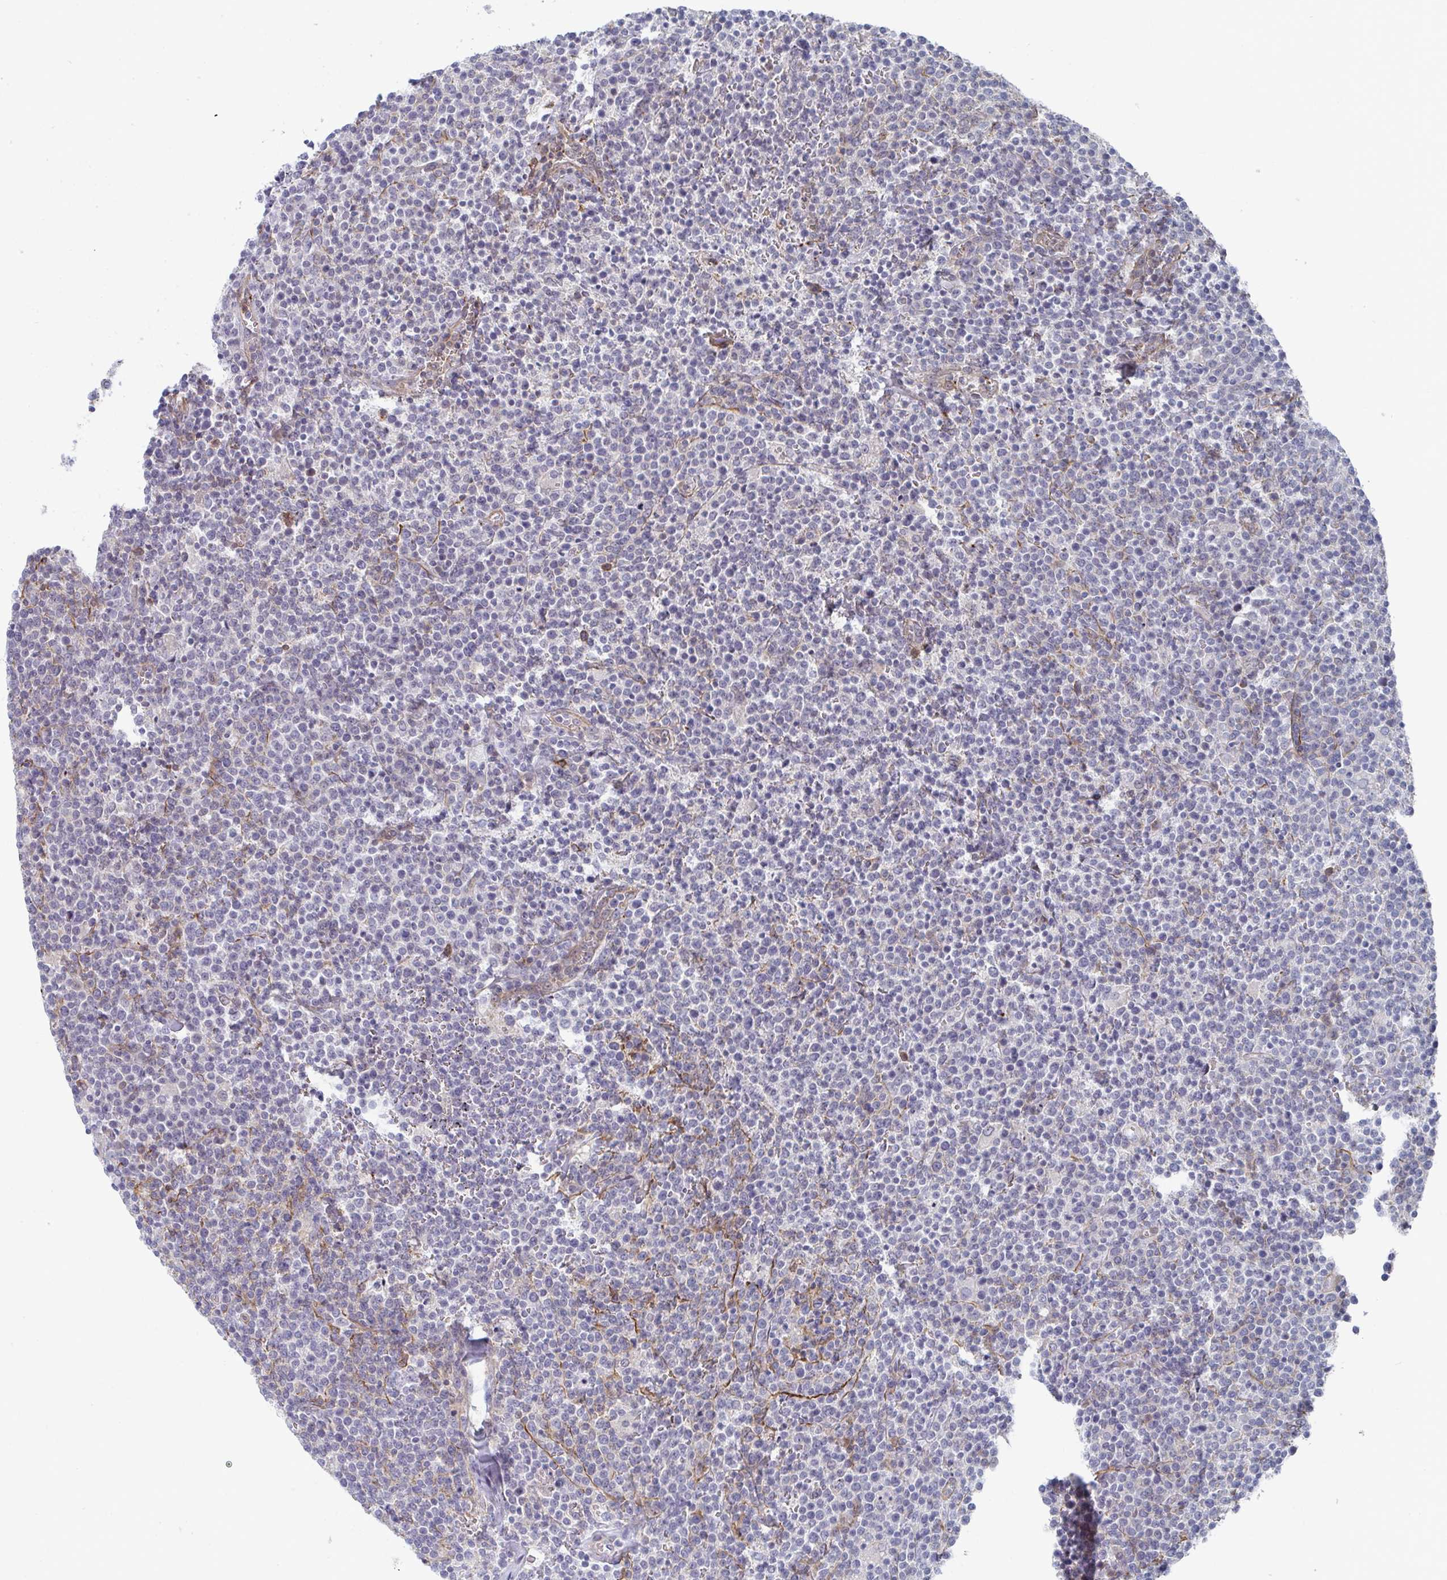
{"staining": {"intensity": "negative", "quantity": "none", "location": "none"}, "tissue": "lymphoma", "cell_type": "Tumor cells", "image_type": "cancer", "snomed": [{"axis": "morphology", "description": "Malignant lymphoma, non-Hodgkin's type, High grade"}, {"axis": "topography", "description": "Lymph node"}], "caption": "IHC image of neoplastic tissue: high-grade malignant lymphoma, non-Hodgkin's type stained with DAB reveals no significant protein expression in tumor cells.", "gene": "NEURL4", "patient": {"sex": "male", "age": 61}}